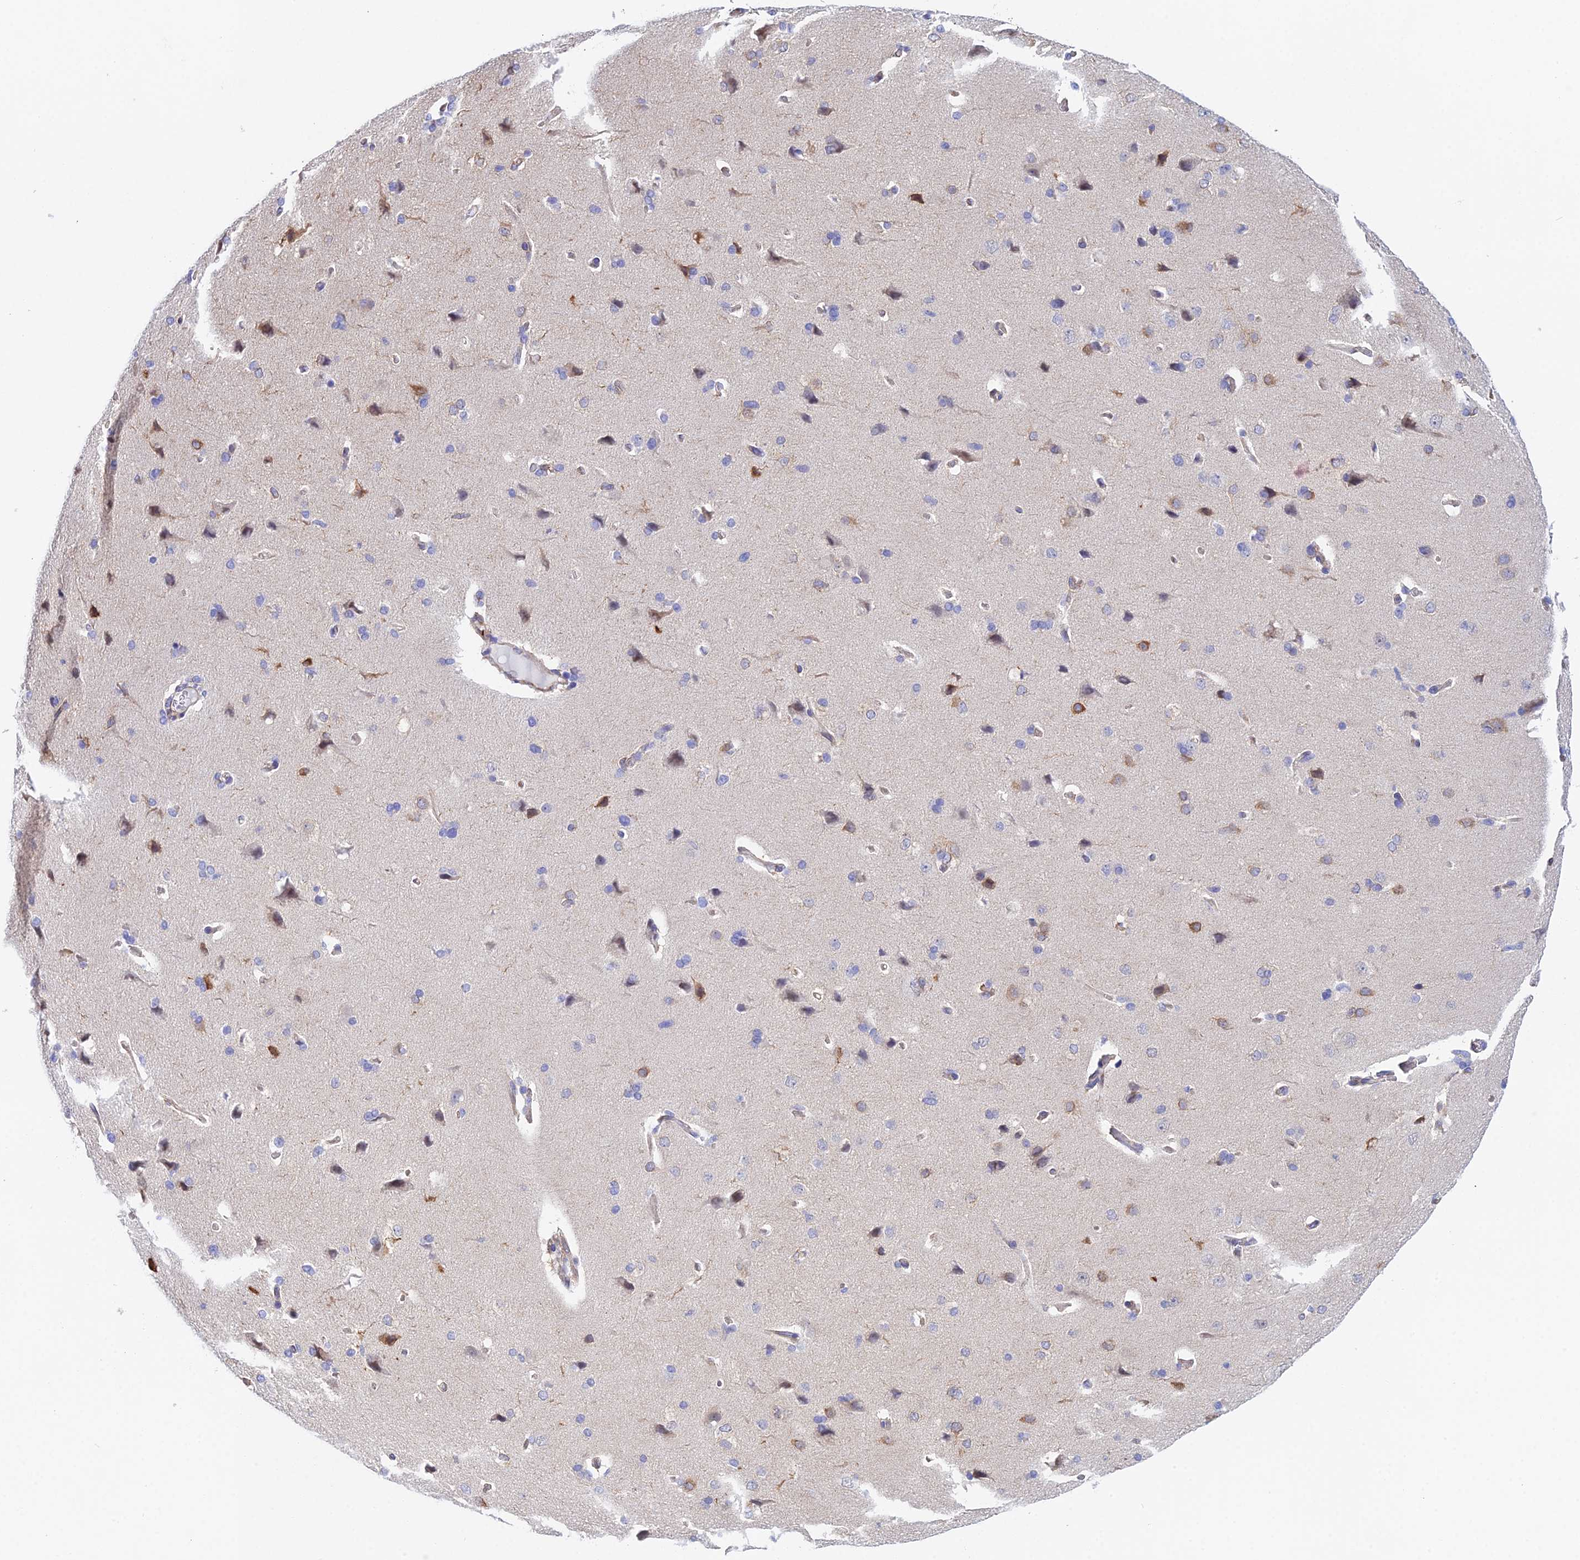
{"staining": {"intensity": "moderate", "quantity": "25%-75%", "location": "cytoplasmic/membranous"}, "tissue": "cerebral cortex", "cell_type": "Endothelial cells", "image_type": "normal", "snomed": [{"axis": "morphology", "description": "Normal tissue, NOS"}, {"axis": "topography", "description": "Cerebral cortex"}], "caption": "IHC photomicrograph of unremarkable cerebral cortex: human cerebral cortex stained using immunohistochemistry (IHC) exhibits medium levels of moderate protein expression localized specifically in the cytoplasmic/membranous of endothelial cells, appearing as a cytoplasmic/membranous brown color.", "gene": "MXRA7", "patient": {"sex": "male", "age": 62}}